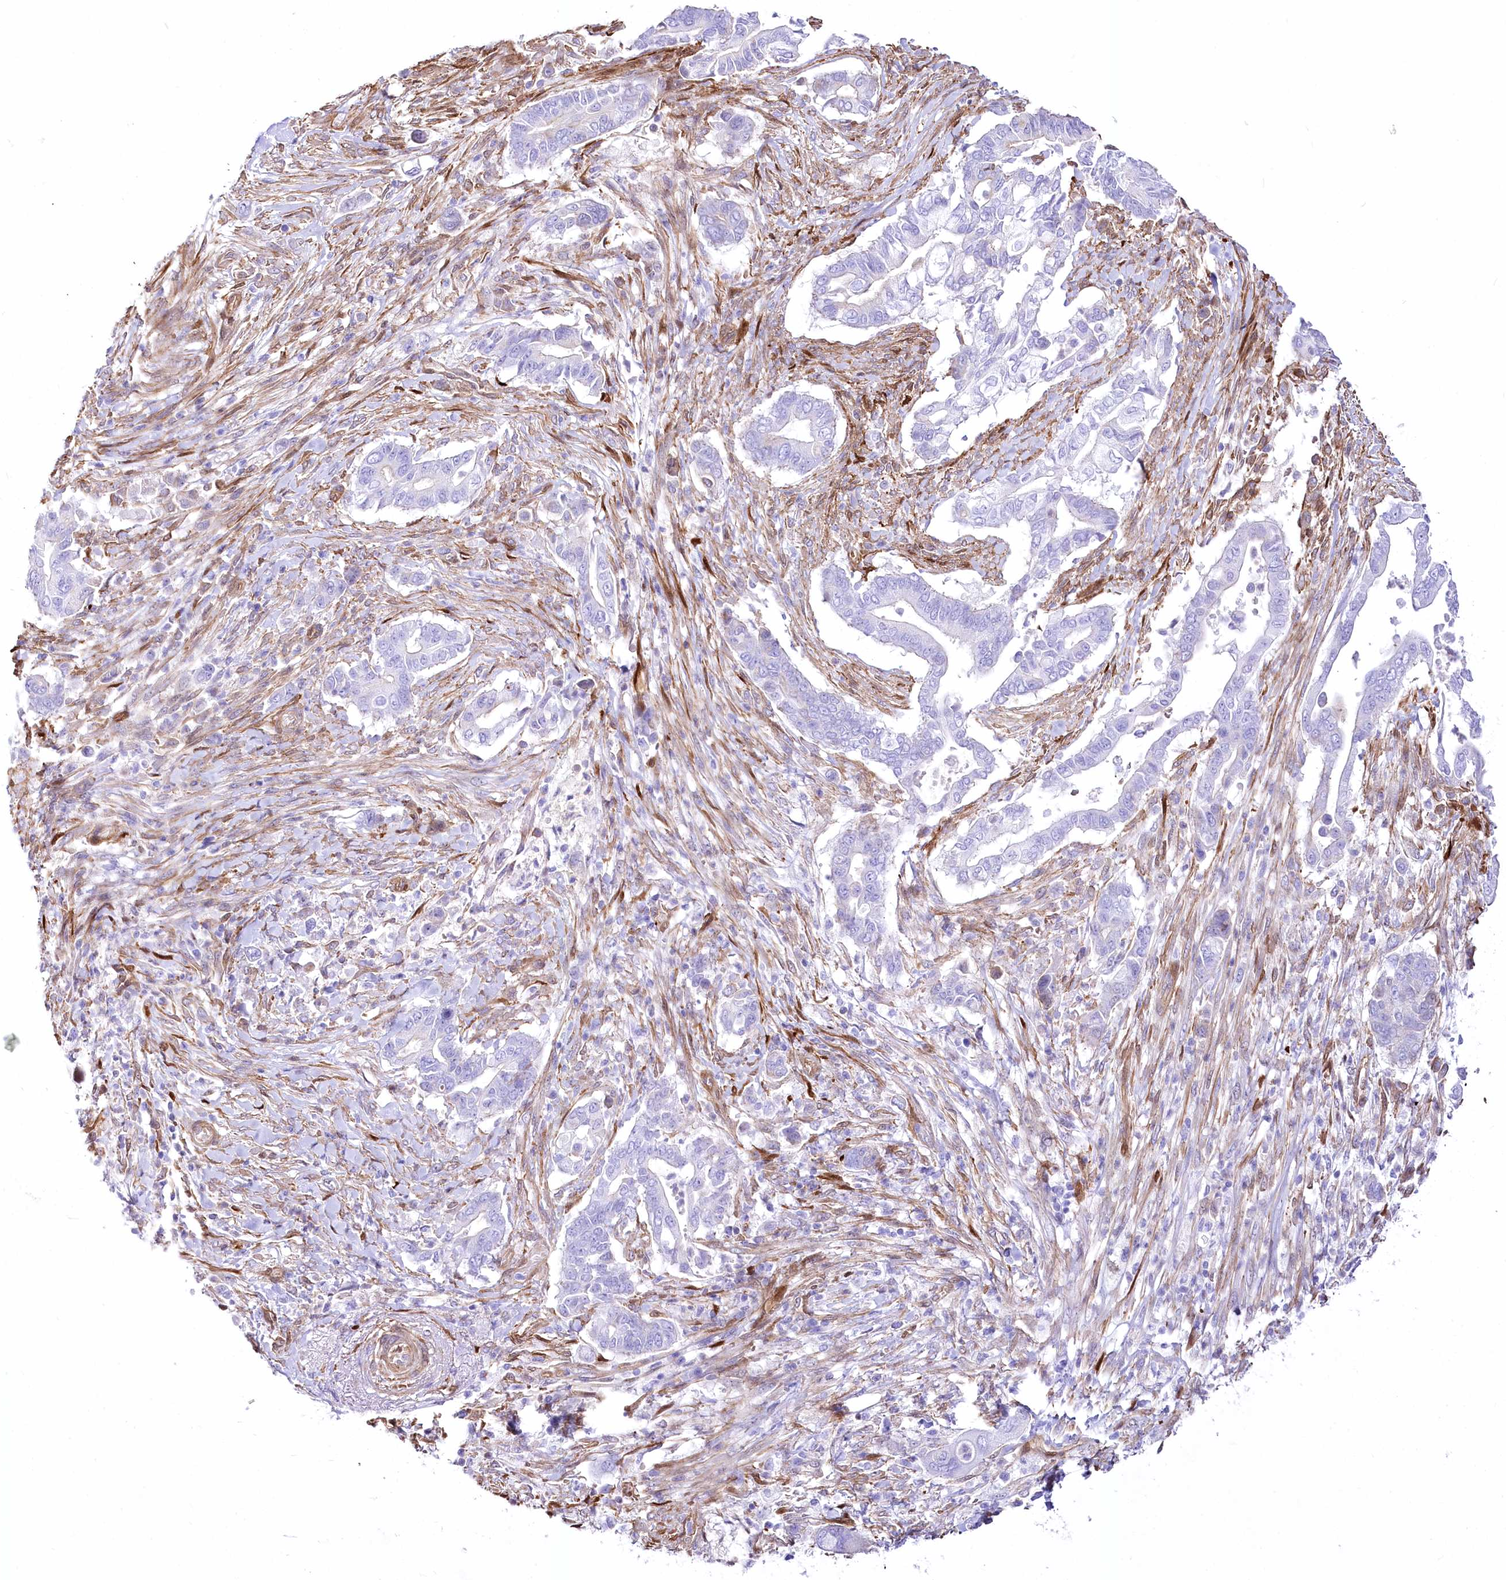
{"staining": {"intensity": "negative", "quantity": "none", "location": "none"}, "tissue": "pancreatic cancer", "cell_type": "Tumor cells", "image_type": "cancer", "snomed": [{"axis": "morphology", "description": "Adenocarcinoma, NOS"}, {"axis": "topography", "description": "Pancreas"}], "caption": "Human adenocarcinoma (pancreatic) stained for a protein using immunohistochemistry (IHC) reveals no staining in tumor cells.", "gene": "PTMS", "patient": {"sex": "male", "age": 68}}